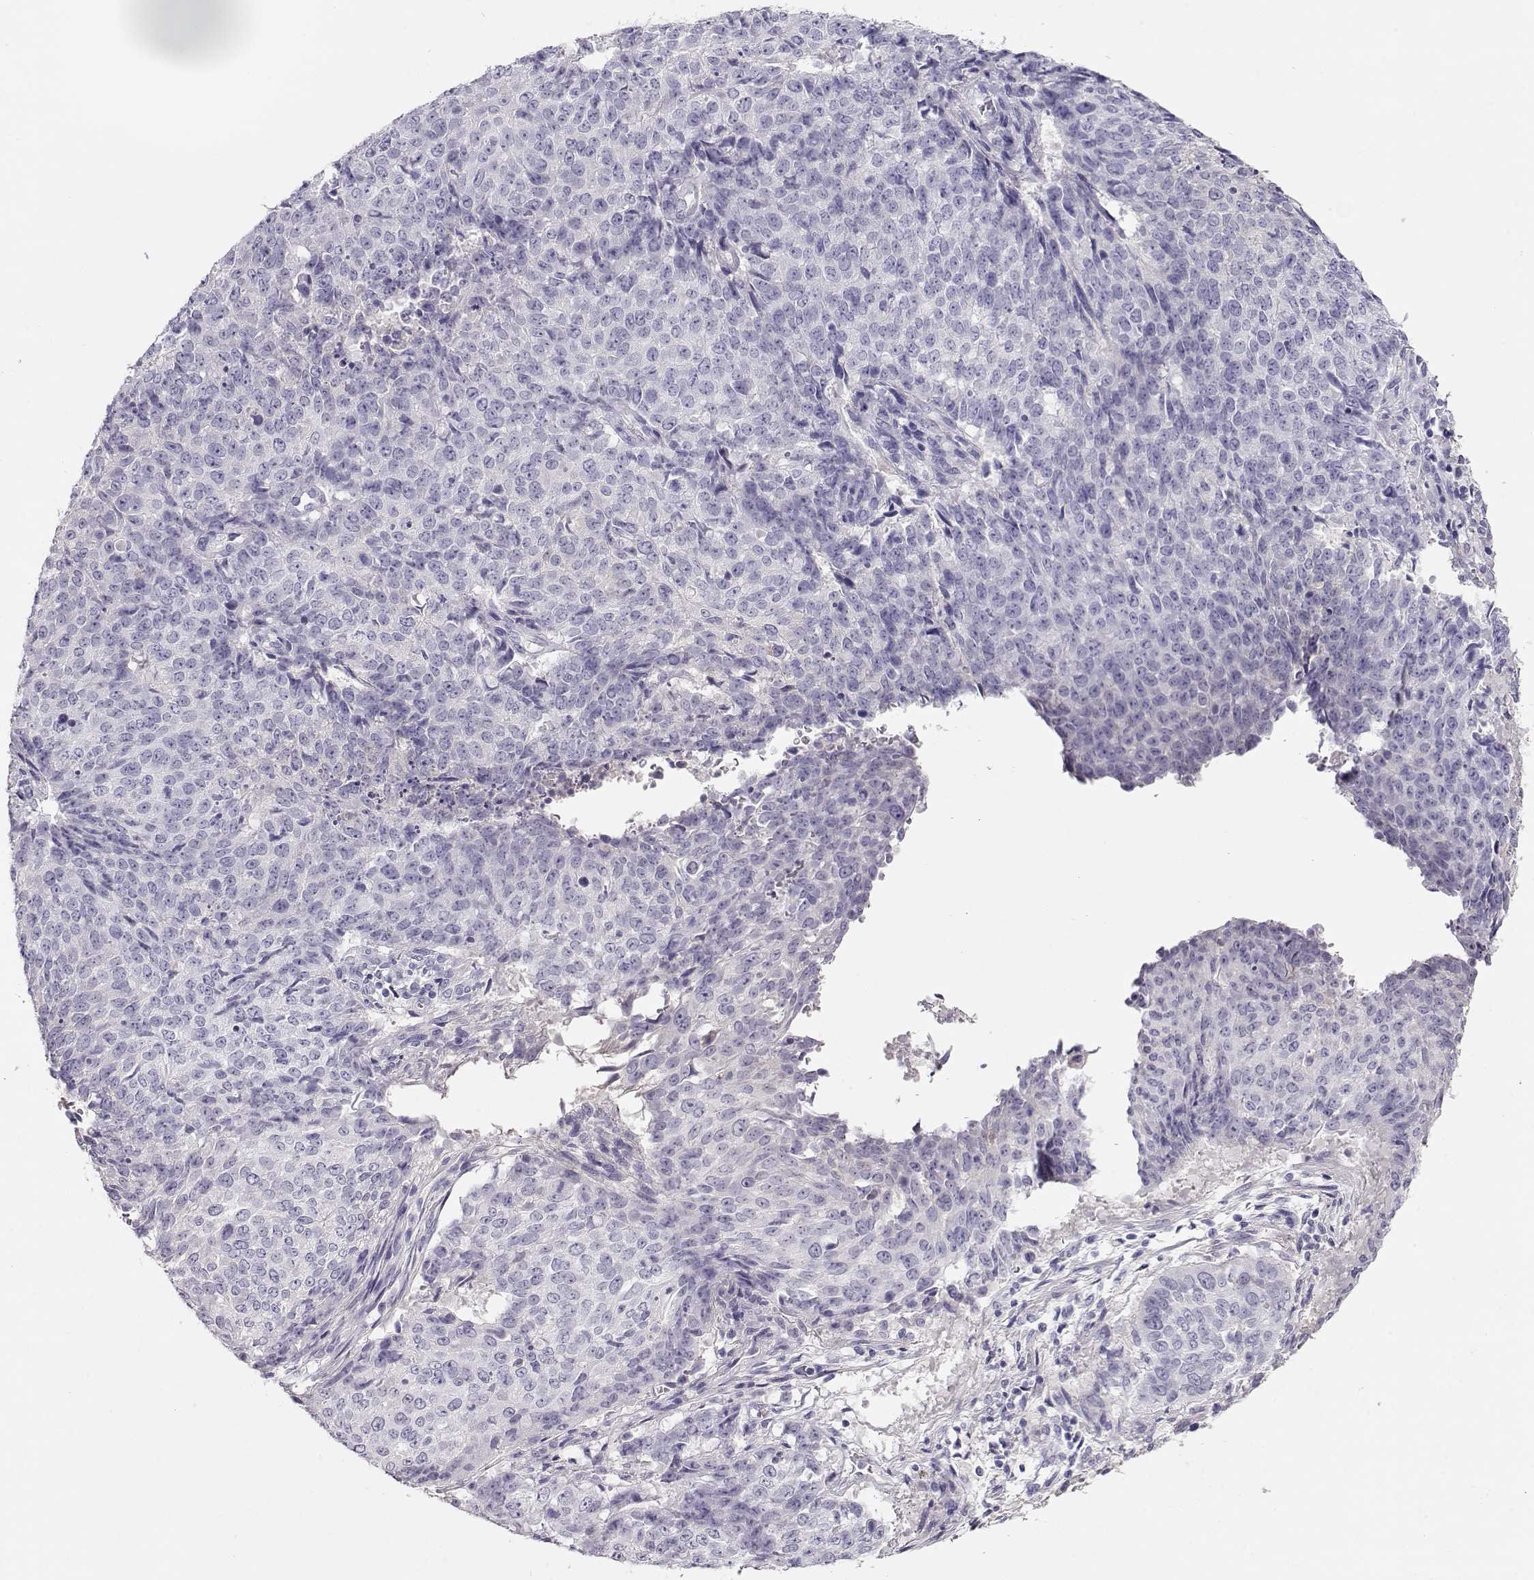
{"staining": {"intensity": "negative", "quantity": "none", "location": "none"}, "tissue": "lung cancer", "cell_type": "Tumor cells", "image_type": "cancer", "snomed": [{"axis": "morphology", "description": "Normal tissue, NOS"}, {"axis": "morphology", "description": "Squamous cell carcinoma, NOS"}, {"axis": "topography", "description": "Bronchus"}, {"axis": "topography", "description": "Lung"}], "caption": "Tumor cells show no significant protein expression in lung squamous cell carcinoma. The staining was performed using DAB (3,3'-diaminobenzidine) to visualize the protein expression in brown, while the nuclei were stained in blue with hematoxylin (Magnification: 20x).", "gene": "NDRG4", "patient": {"sex": "male", "age": 64}}